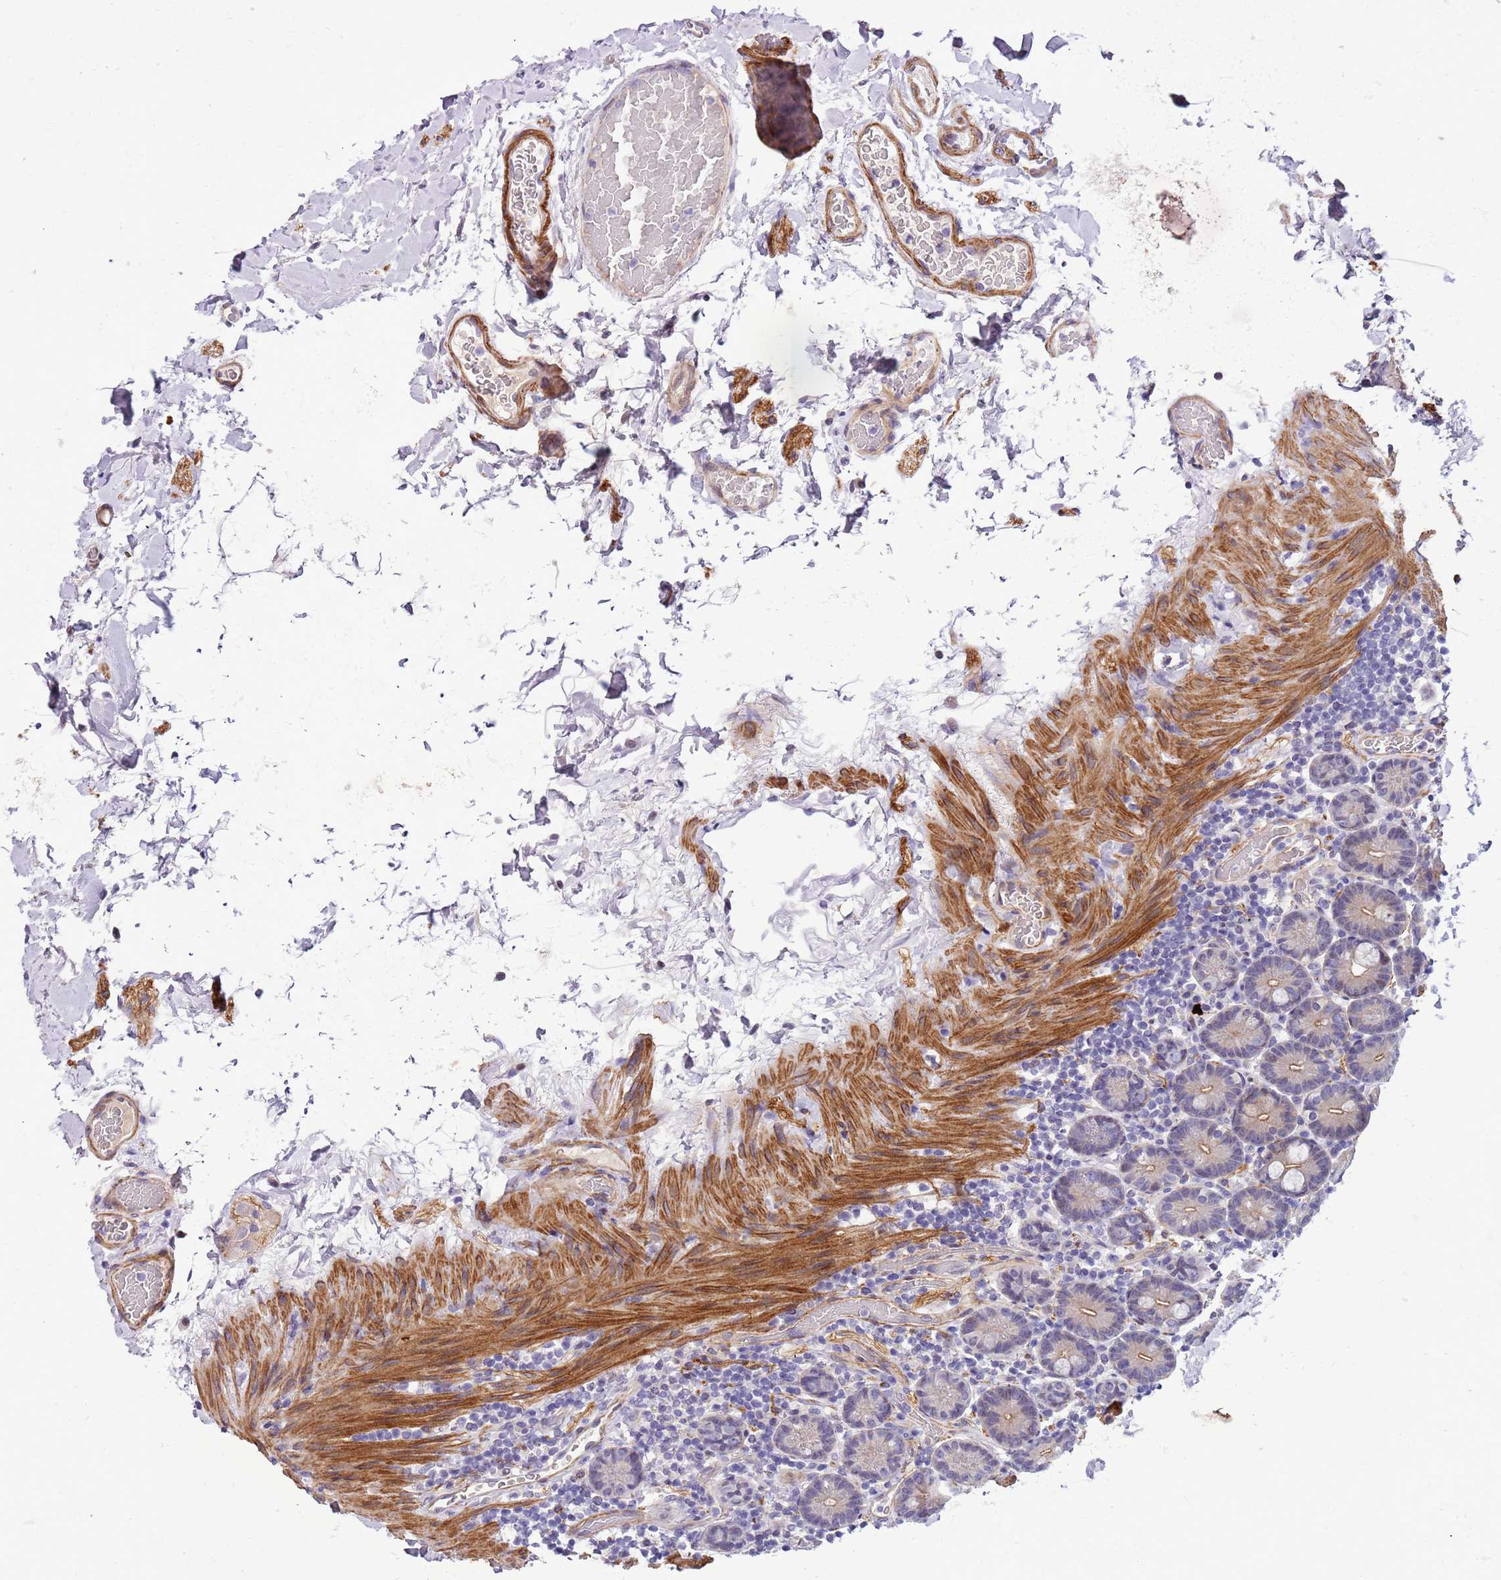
{"staining": {"intensity": "moderate", "quantity": "25%-75%", "location": "cytoplasmic/membranous"}, "tissue": "duodenum", "cell_type": "Glandular cells", "image_type": "normal", "snomed": [{"axis": "morphology", "description": "Normal tissue, NOS"}, {"axis": "topography", "description": "Duodenum"}], "caption": "Moderate cytoplasmic/membranous staining is appreciated in about 25%-75% of glandular cells in normal duodenum.", "gene": "PLEKHH1", "patient": {"sex": "male", "age": 55}}